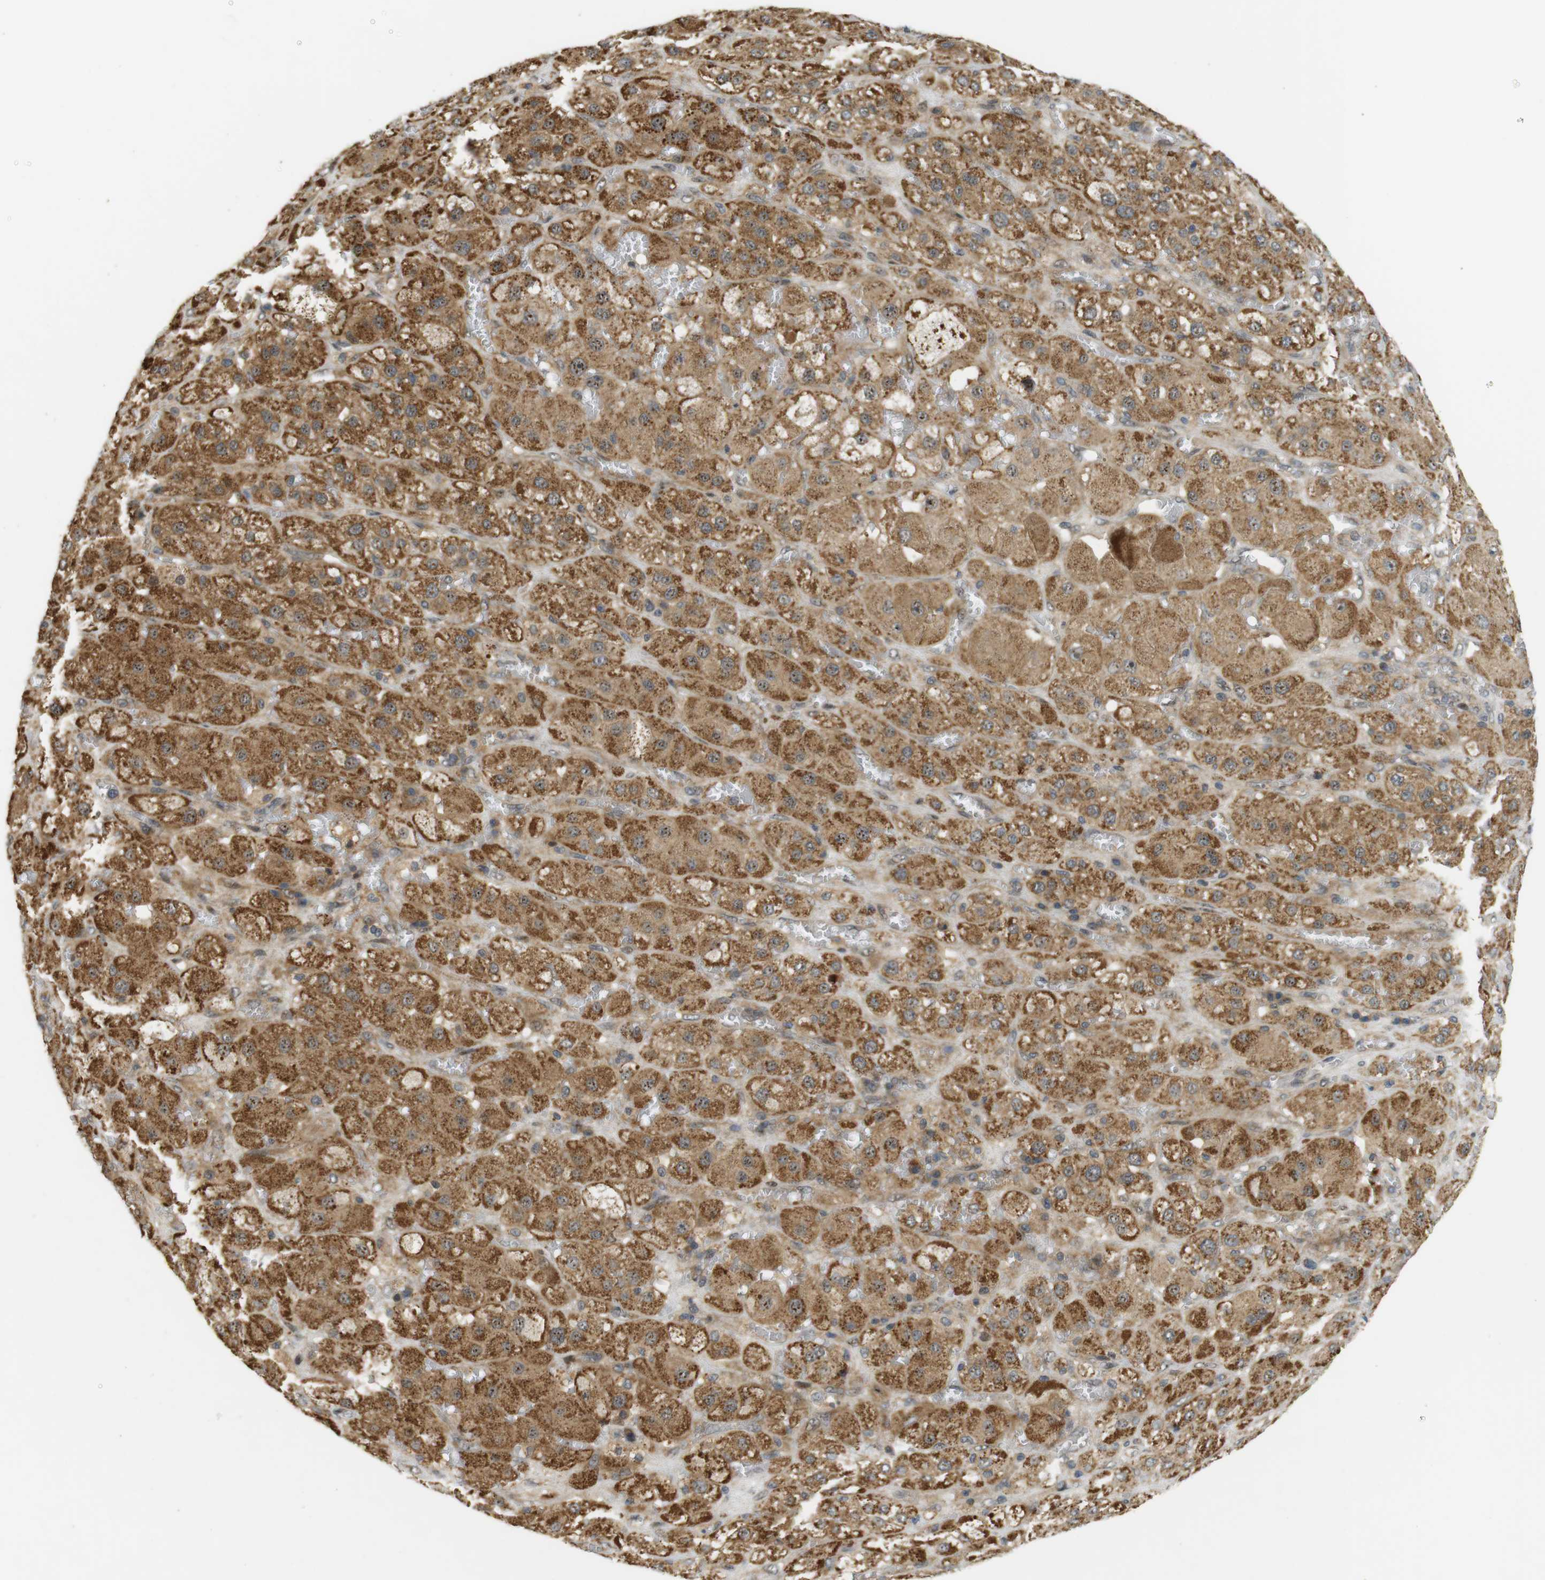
{"staining": {"intensity": "strong", "quantity": "25%-75%", "location": "cytoplasmic/membranous,nuclear"}, "tissue": "adrenal gland", "cell_type": "Glandular cells", "image_type": "normal", "snomed": [{"axis": "morphology", "description": "Normal tissue, NOS"}, {"axis": "topography", "description": "Adrenal gland"}], "caption": "A micrograph of adrenal gland stained for a protein exhibits strong cytoplasmic/membranous,nuclear brown staining in glandular cells. The staining is performed using DAB (3,3'-diaminobenzidine) brown chromogen to label protein expression. The nuclei are counter-stained blue using hematoxylin.", "gene": "TMX3", "patient": {"sex": "female", "age": 47}}